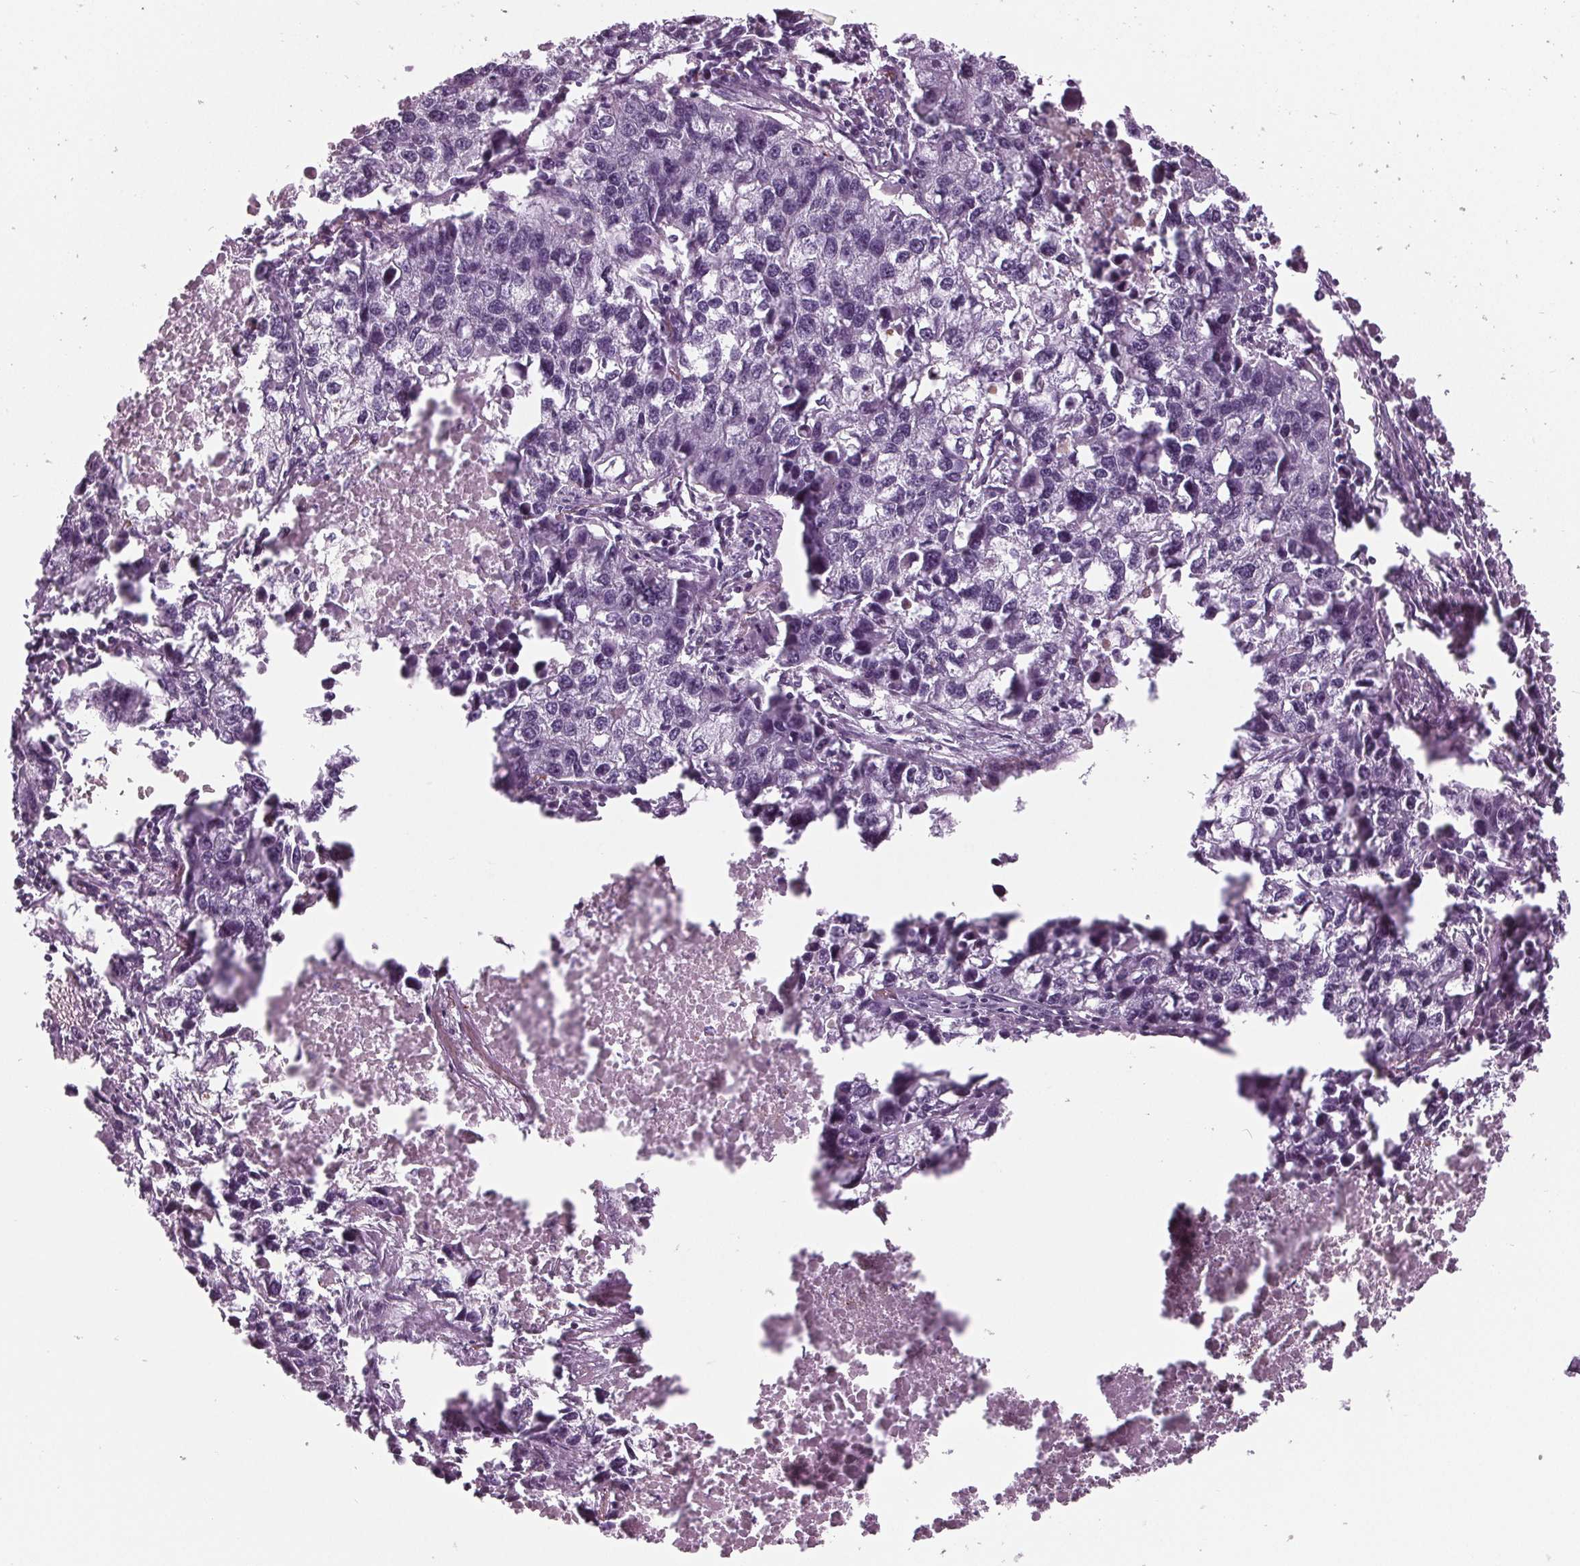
{"staining": {"intensity": "negative", "quantity": "none", "location": "none"}, "tissue": "lung cancer", "cell_type": "Tumor cells", "image_type": "cancer", "snomed": [{"axis": "morphology", "description": "Adenocarcinoma, NOS"}, {"axis": "topography", "description": "Lung"}], "caption": "An immunohistochemistry (IHC) micrograph of lung cancer (adenocarcinoma) is shown. There is no staining in tumor cells of lung cancer (adenocarcinoma).", "gene": "CYP3A43", "patient": {"sex": "female", "age": 51}}